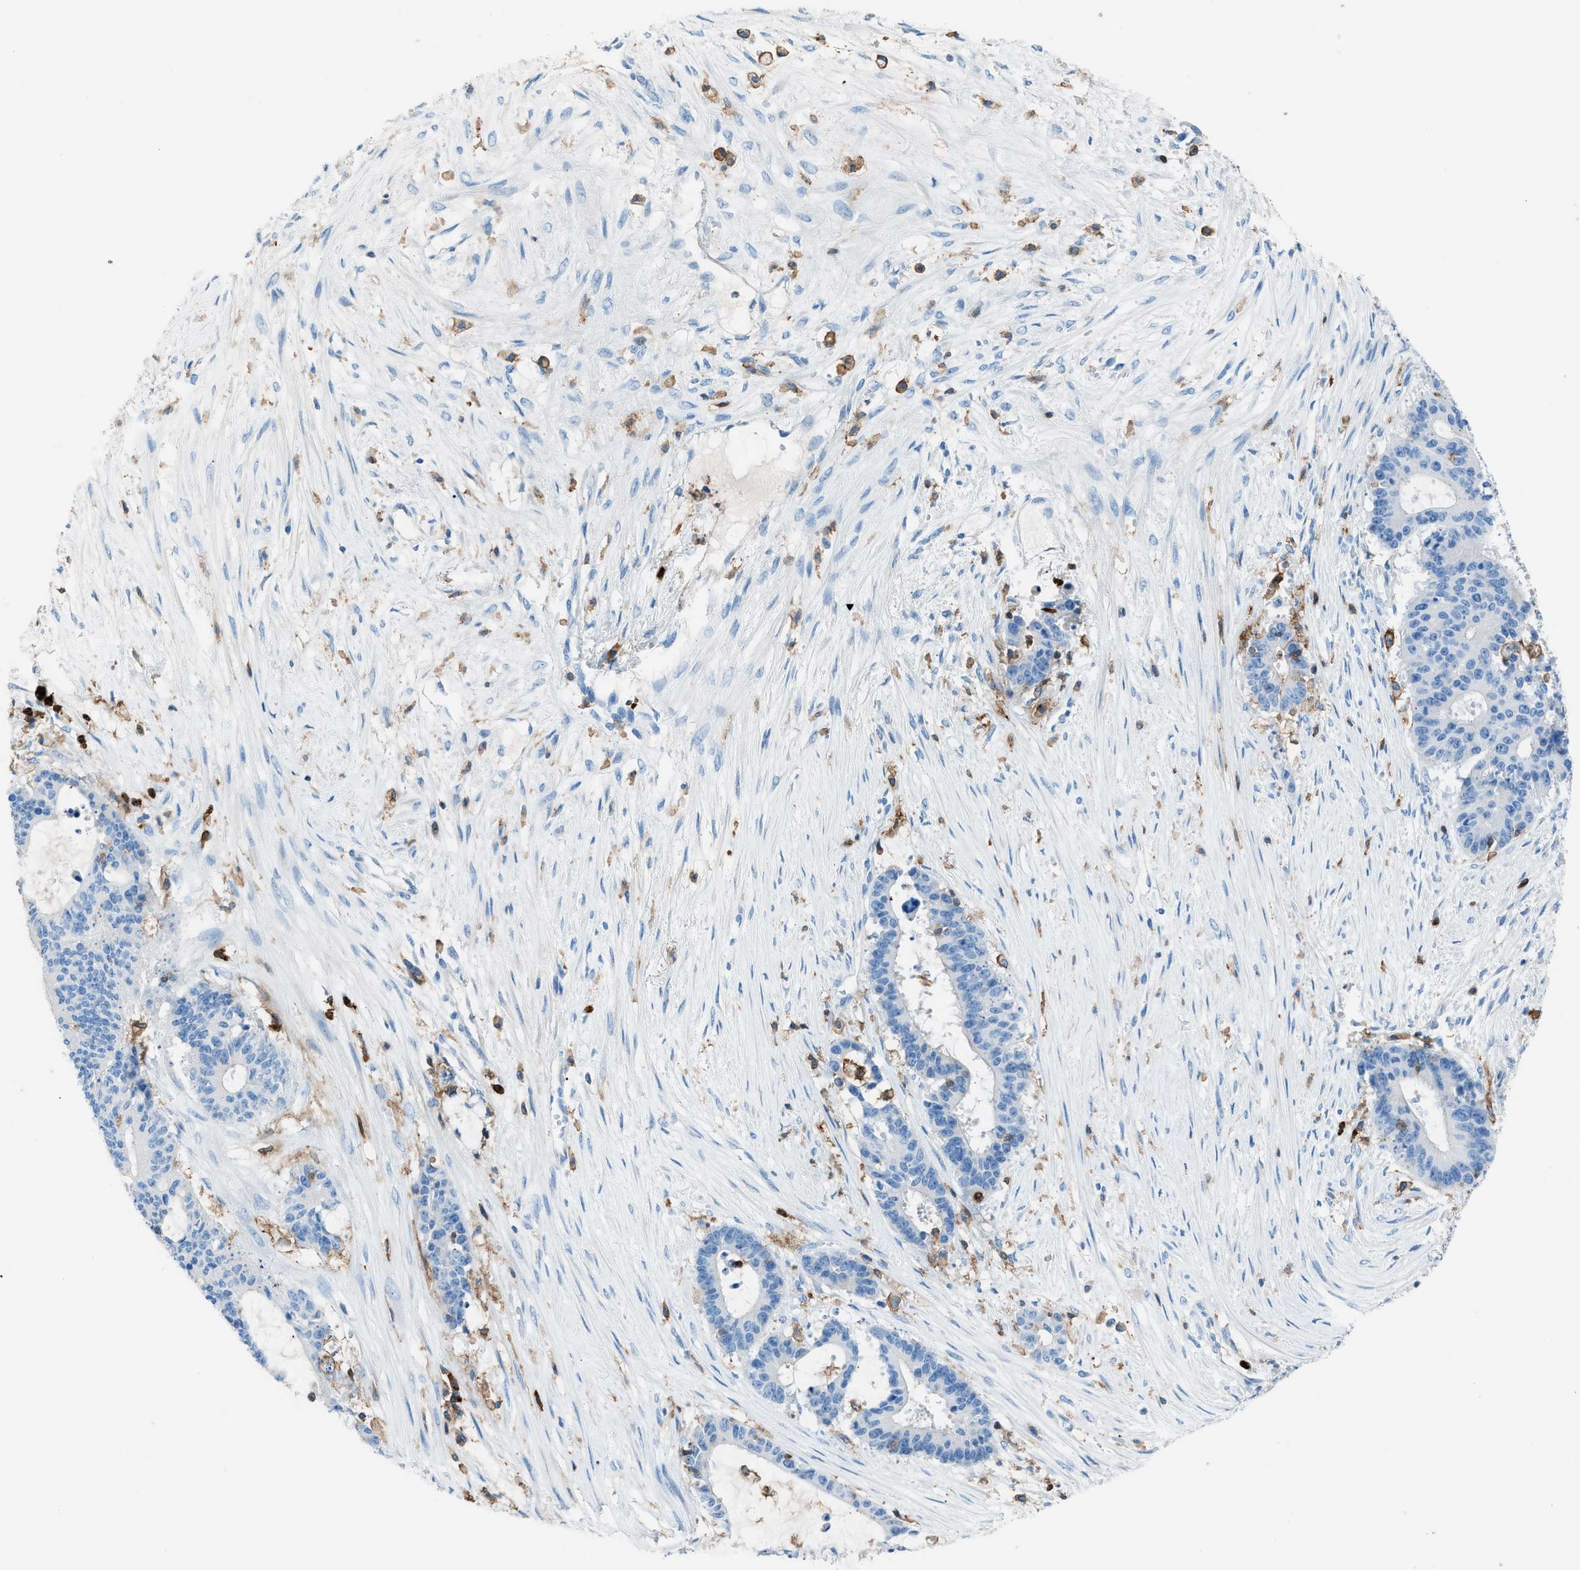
{"staining": {"intensity": "negative", "quantity": "none", "location": "none"}, "tissue": "liver cancer", "cell_type": "Tumor cells", "image_type": "cancer", "snomed": [{"axis": "morphology", "description": "Cholangiocarcinoma"}, {"axis": "topography", "description": "Liver"}], "caption": "Cholangiocarcinoma (liver) was stained to show a protein in brown. There is no significant staining in tumor cells.", "gene": "ITGB2", "patient": {"sex": "female", "age": 73}}